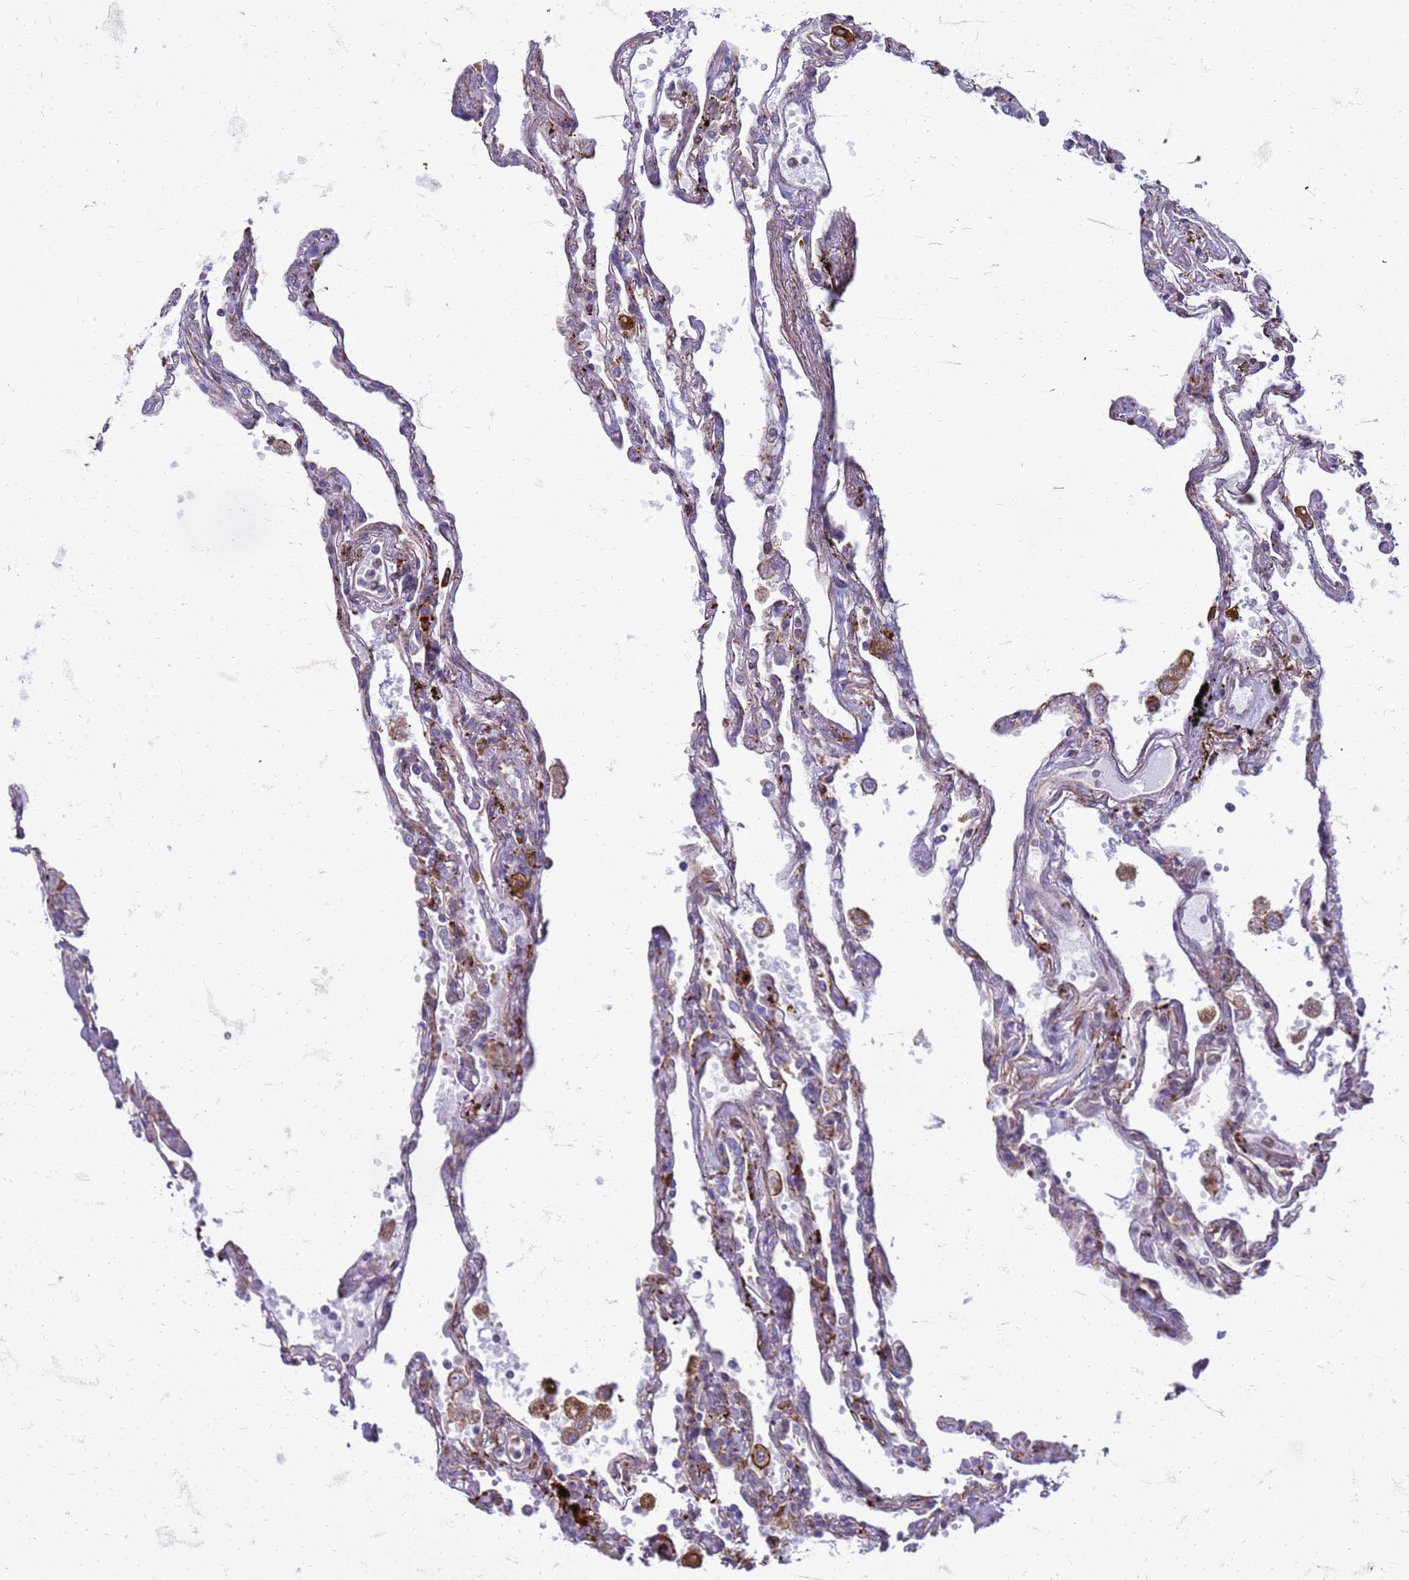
{"staining": {"intensity": "negative", "quantity": "none", "location": "none"}, "tissue": "lung", "cell_type": "Alveolar cells", "image_type": "normal", "snomed": [{"axis": "morphology", "description": "Normal tissue, NOS"}, {"axis": "topography", "description": "Lung"}], "caption": "High power microscopy image of an immunohistochemistry photomicrograph of benign lung, revealing no significant expression in alveolar cells. (Stains: DAB immunohistochemistry with hematoxylin counter stain, Microscopy: brightfield microscopy at high magnification).", "gene": "PDK3", "patient": {"sex": "female", "age": 67}}